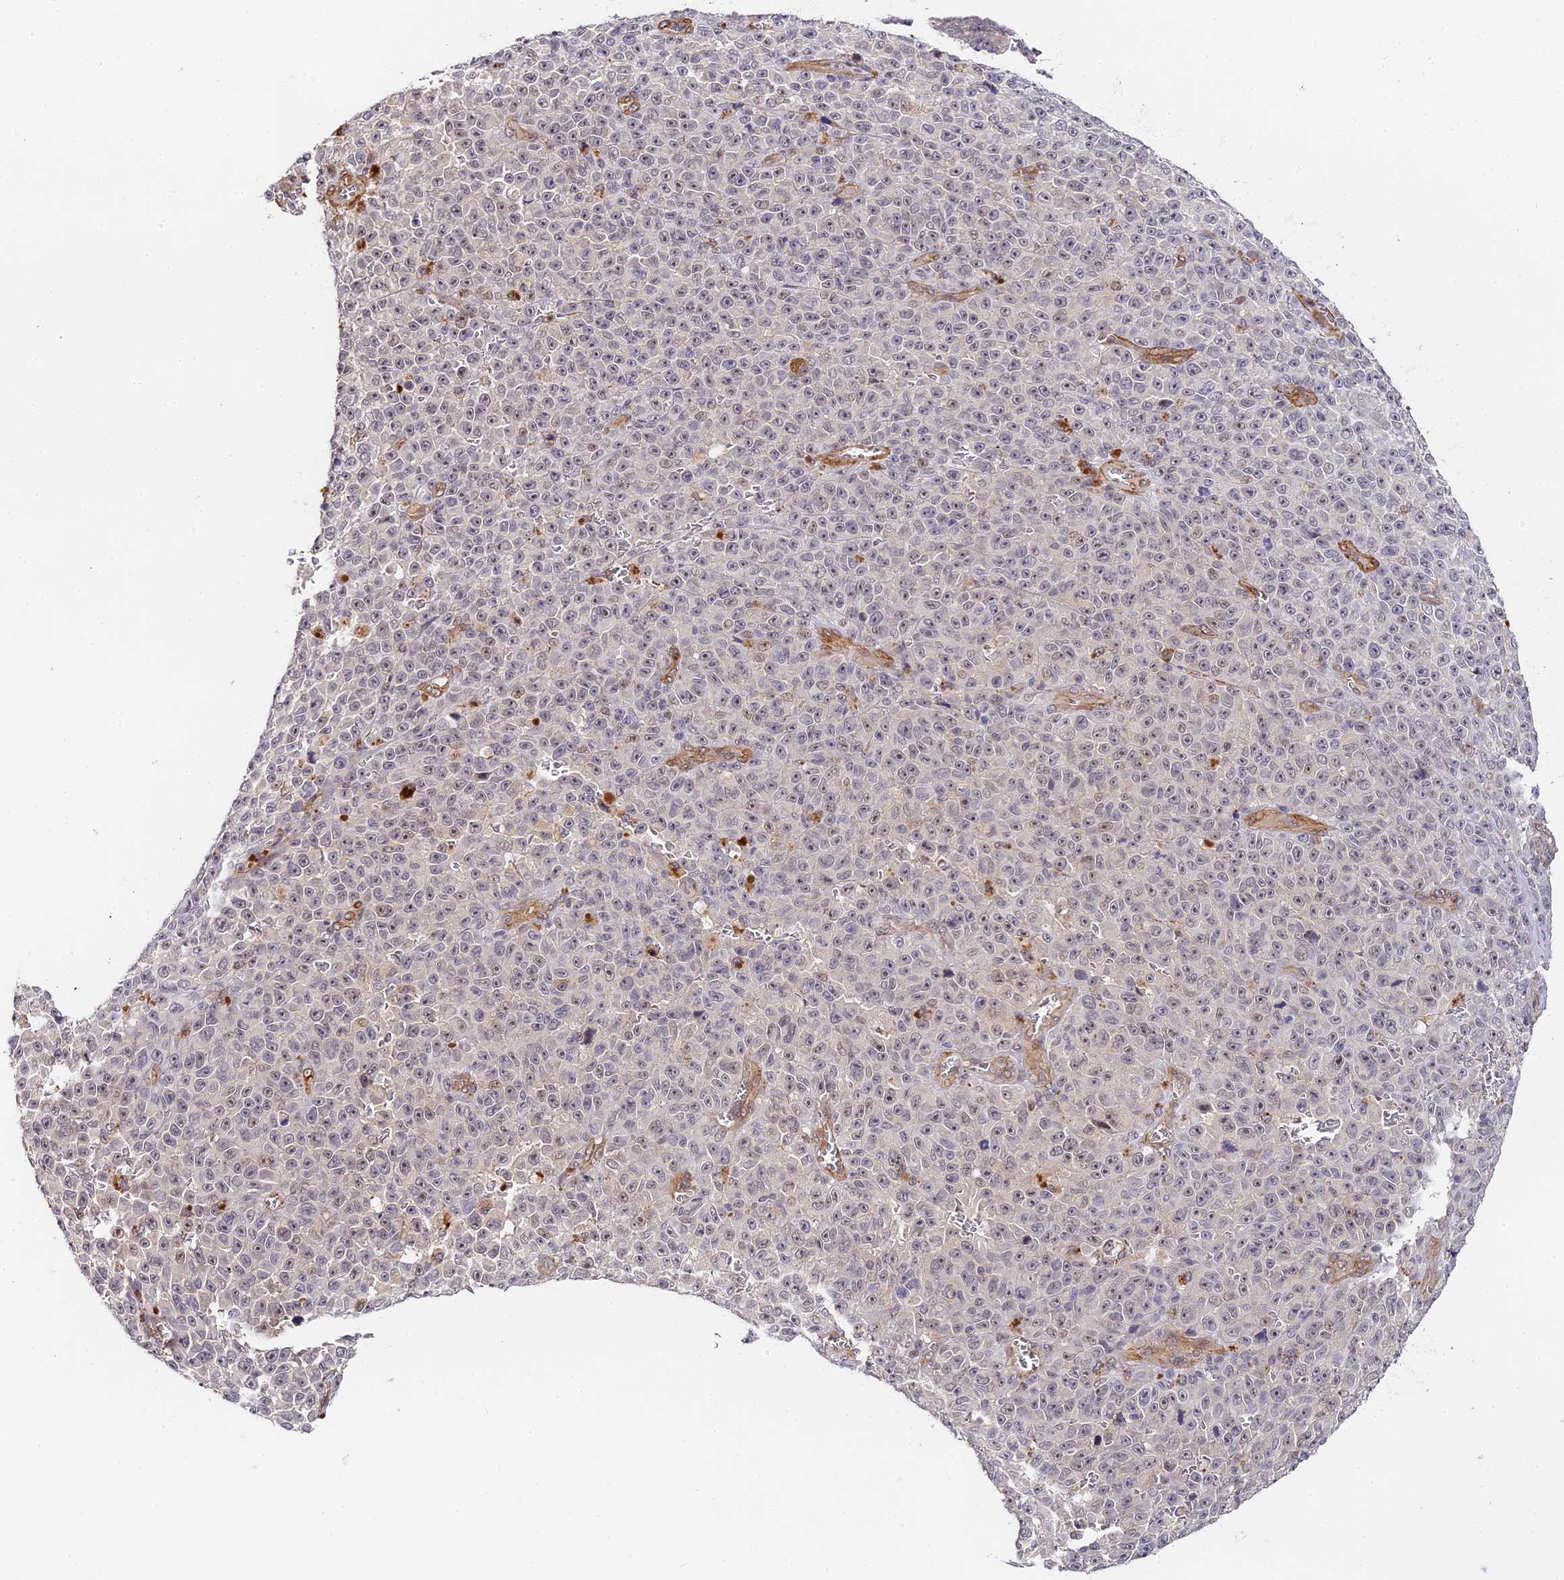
{"staining": {"intensity": "weak", "quantity": "<25%", "location": "nuclear"}, "tissue": "melanoma", "cell_type": "Tumor cells", "image_type": "cancer", "snomed": [{"axis": "morphology", "description": "Malignant melanoma, NOS"}, {"axis": "topography", "description": "Skin"}], "caption": "Immunohistochemical staining of human melanoma reveals no significant staining in tumor cells. The staining is performed using DAB brown chromogen with nuclei counter-stained in using hematoxylin.", "gene": "IMPACT", "patient": {"sex": "female", "age": 82}}